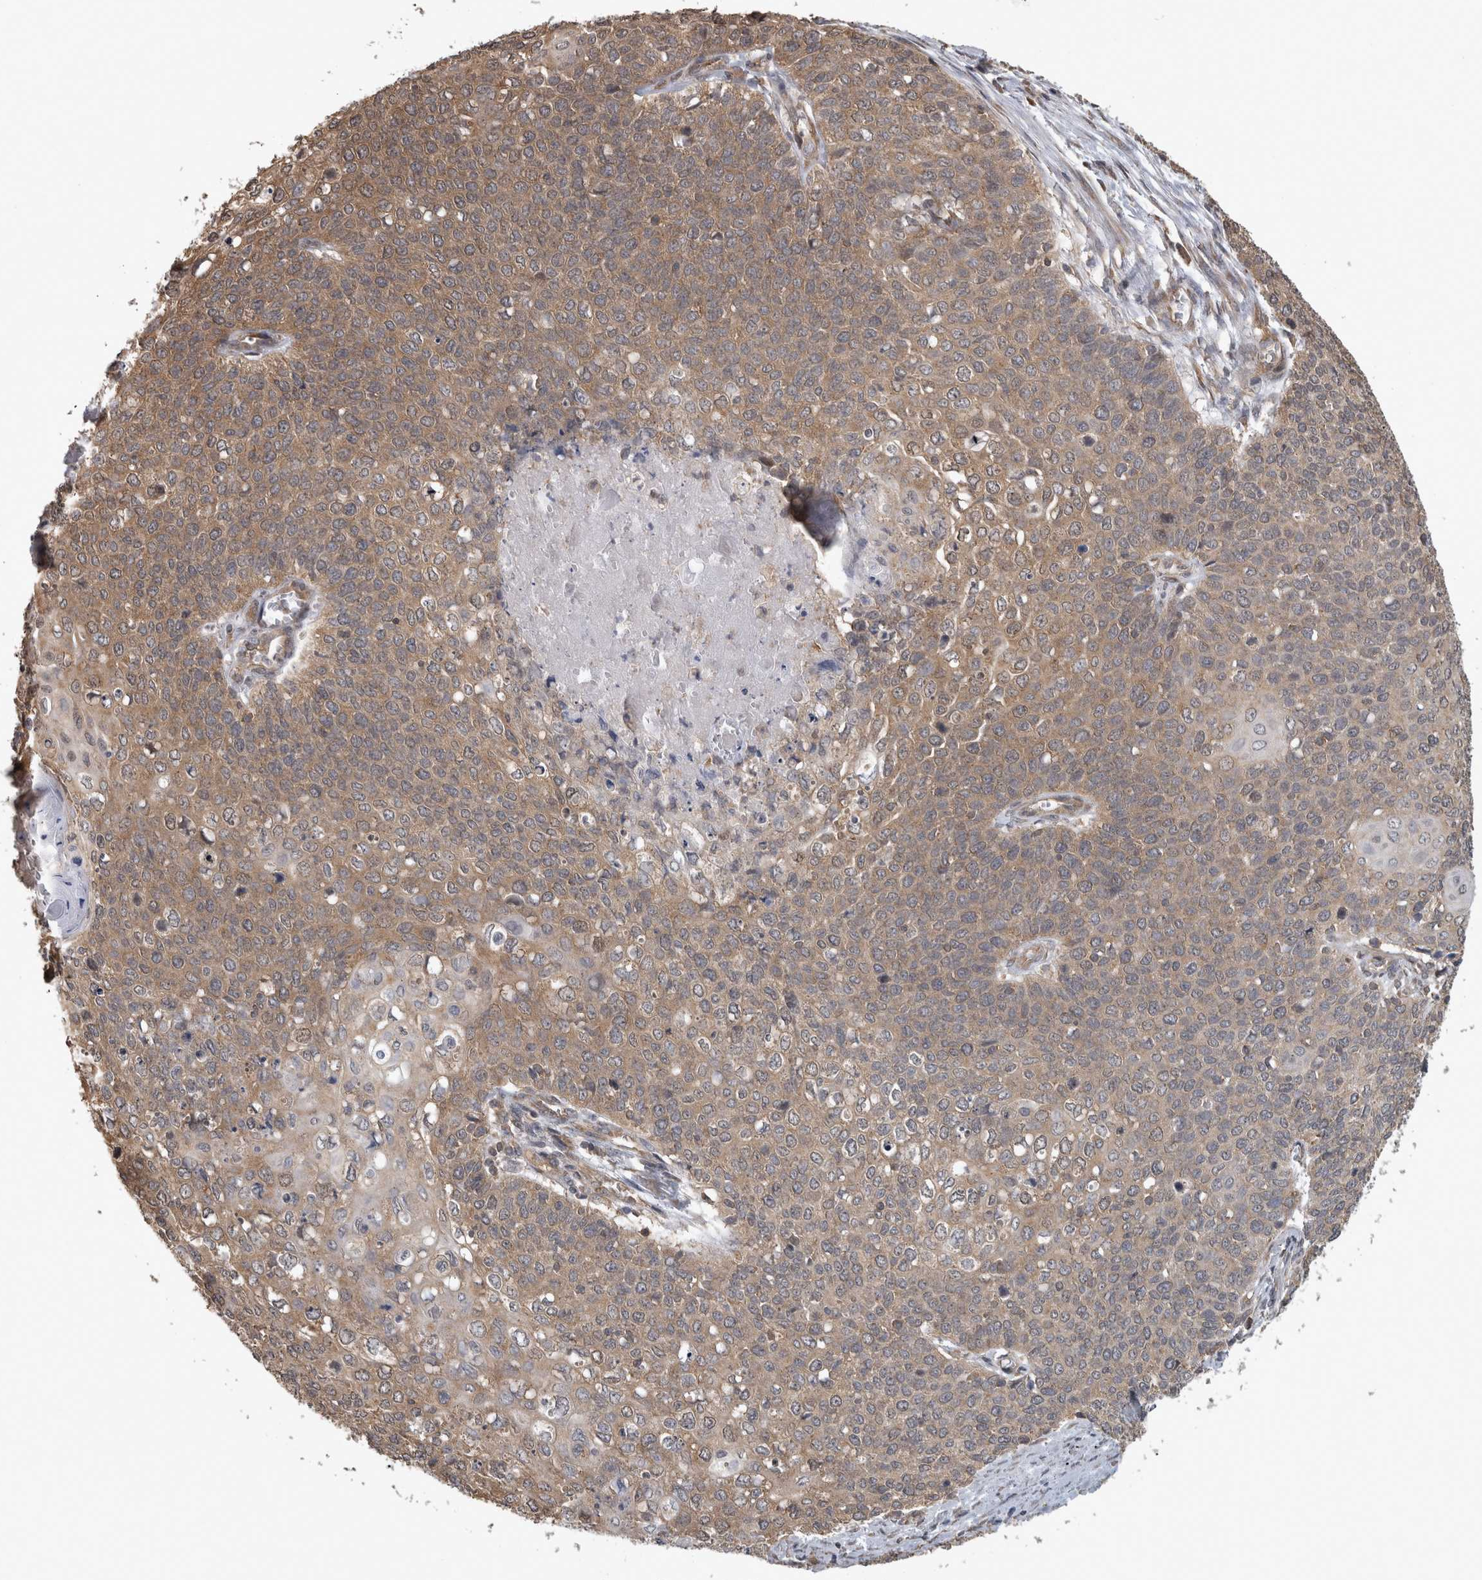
{"staining": {"intensity": "moderate", "quantity": ">75%", "location": "cytoplasmic/membranous"}, "tissue": "cervical cancer", "cell_type": "Tumor cells", "image_type": "cancer", "snomed": [{"axis": "morphology", "description": "Squamous cell carcinoma, NOS"}, {"axis": "topography", "description": "Cervix"}], "caption": "Human cervical cancer (squamous cell carcinoma) stained for a protein (brown) shows moderate cytoplasmic/membranous positive staining in approximately >75% of tumor cells.", "gene": "ATXN2", "patient": {"sex": "female", "age": 39}}